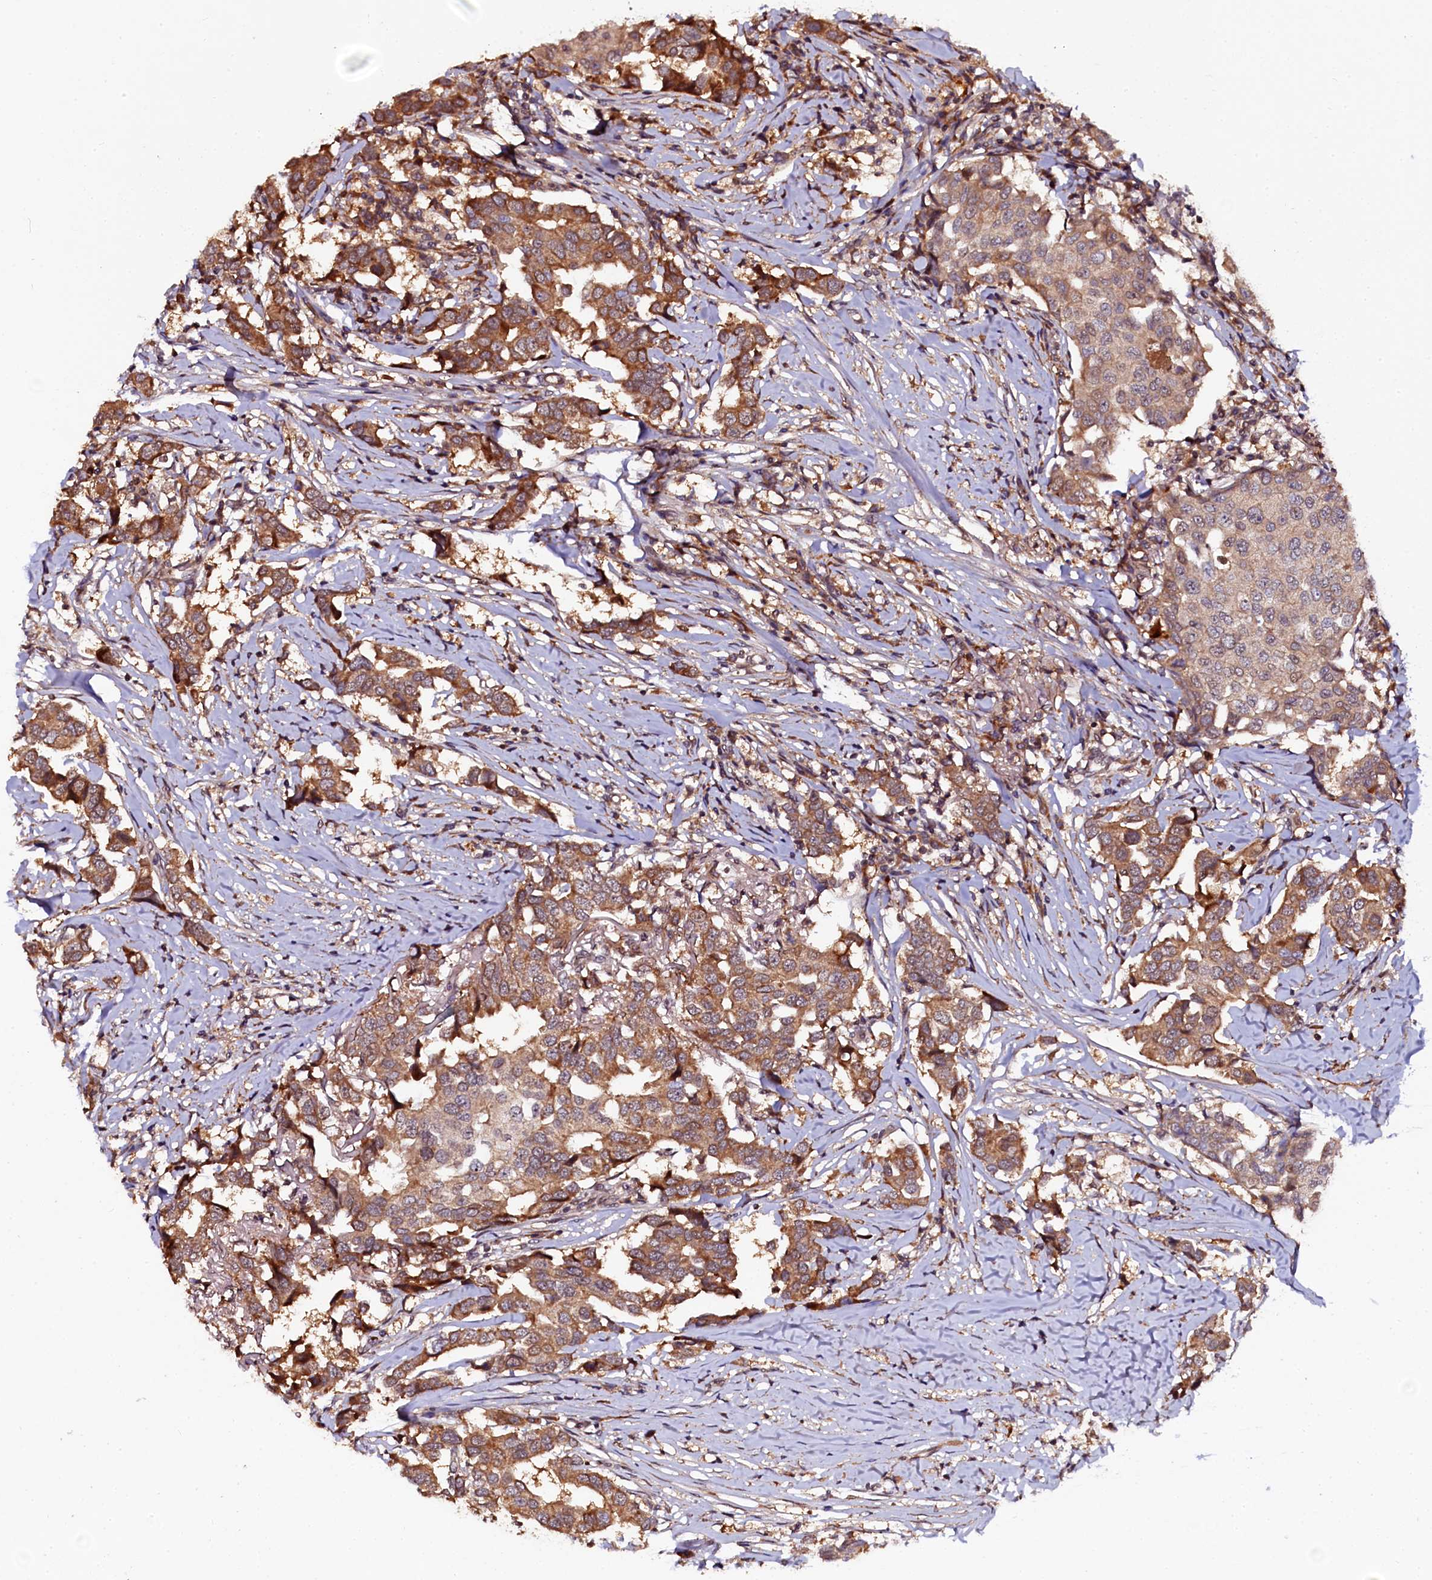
{"staining": {"intensity": "moderate", "quantity": ">75%", "location": "cytoplasmic/membranous"}, "tissue": "breast cancer", "cell_type": "Tumor cells", "image_type": "cancer", "snomed": [{"axis": "morphology", "description": "Duct carcinoma"}, {"axis": "topography", "description": "Breast"}], "caption": "Approximately >75% of tumor cells in human breast cancer (invasive ductal carcinoma) show moderate cytoplasmic/membranous protein positivity as visualized by brown immunohistochemical staining.", "gene": "N4BP1", "patient": {"sex": "female", "age": 80}}